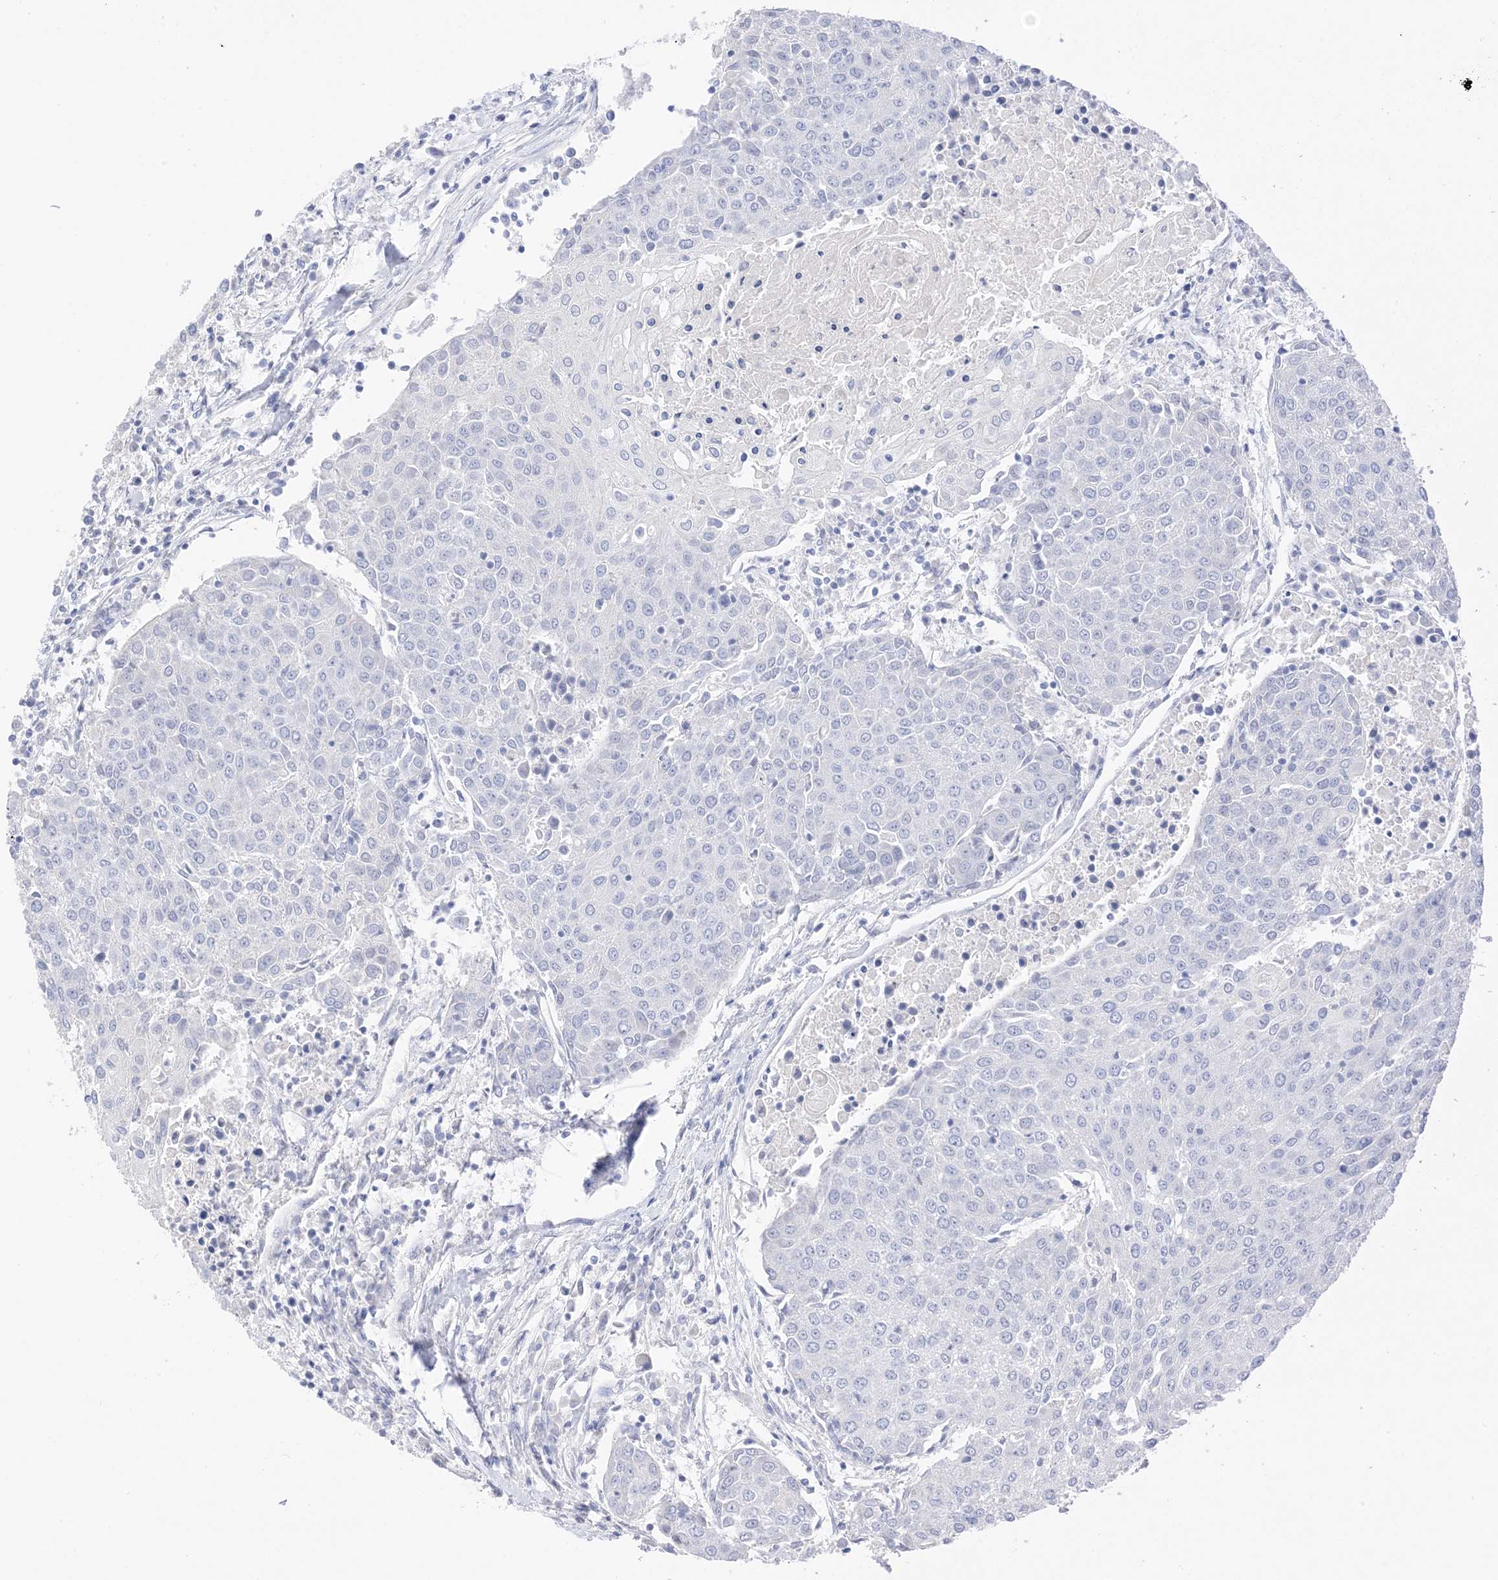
{"staining": {"intensity": "negative", "quantity": "none", "location": "none"}, "tissue": "urothelial cancer", "cell_type": "Tumor cells", "image_type": "cancer", "snomed": [{"axis": "morphology", "description": "Urothelial carcinoma, High grade"}, {"axis": "topography", "description": "Urinary bladder"}], "caption": "Urothelial cancer stained for a protein using immunohistochemistry (IHC) displays no staining tumor cells.", "gene": "MUC17", "patient": {"sex": "female", "age": 85}}